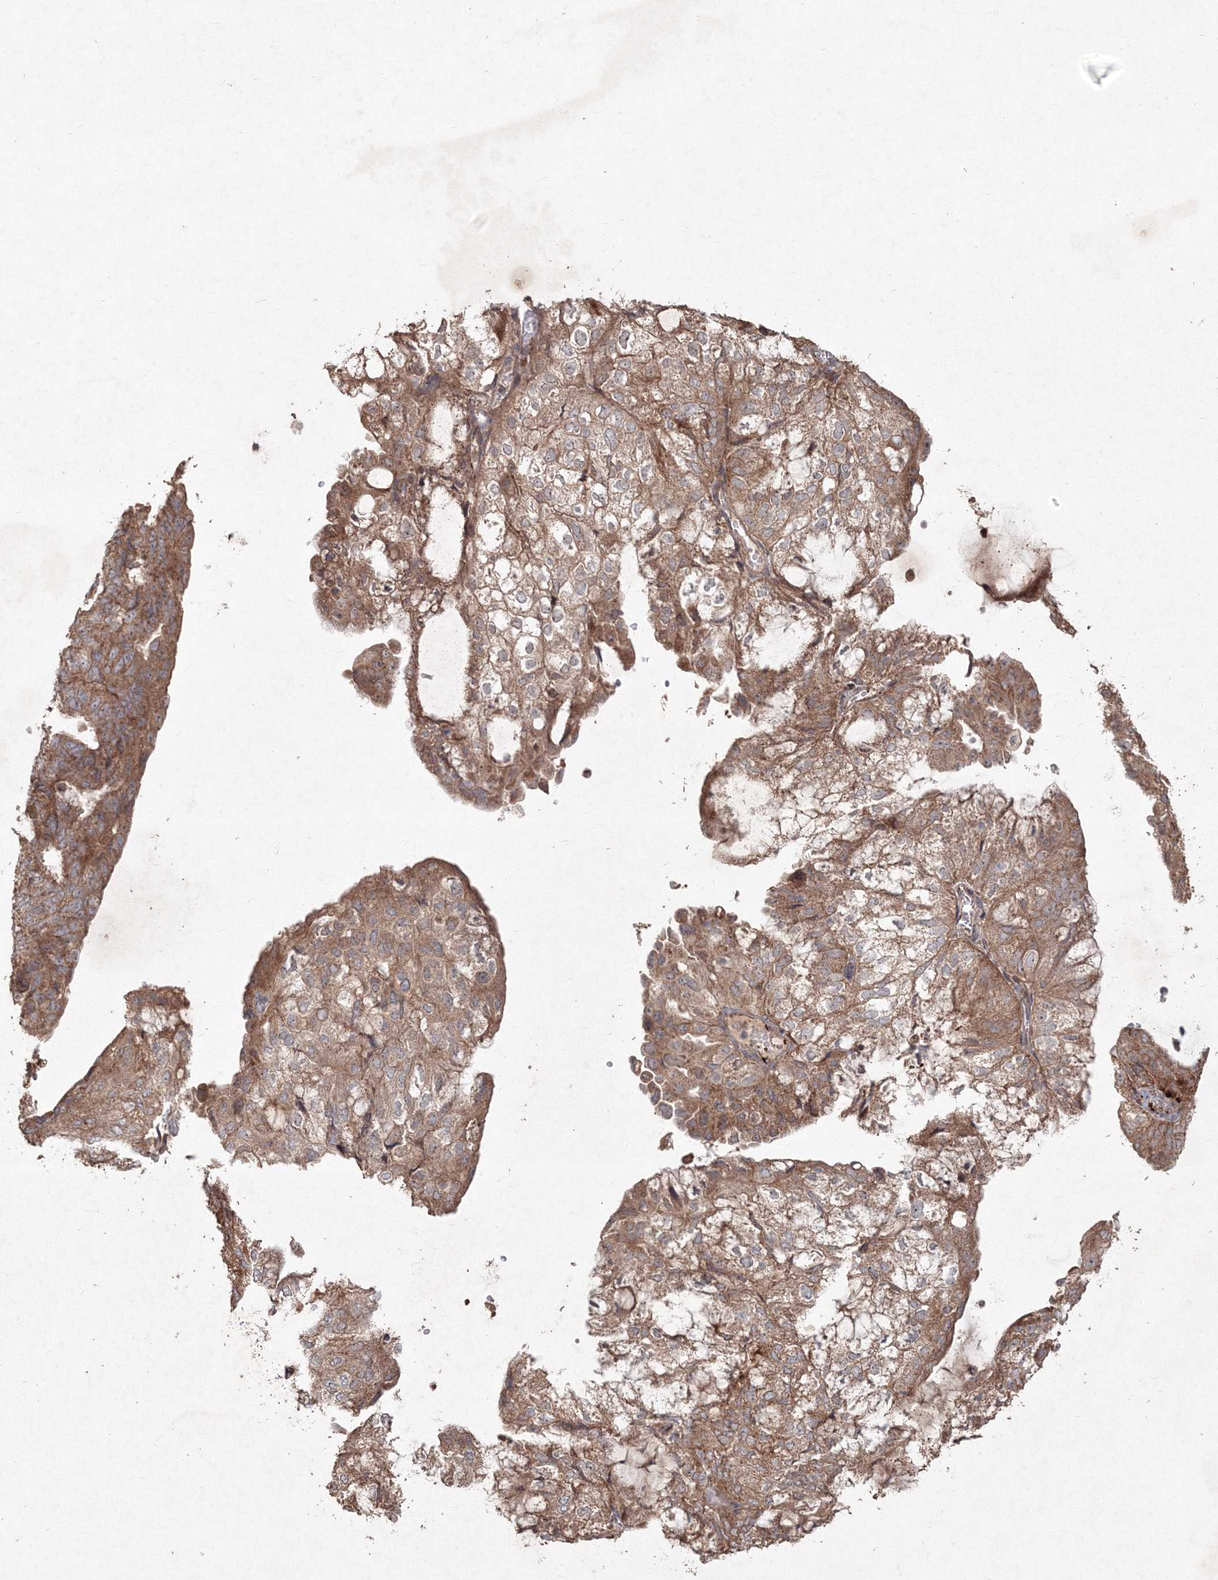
{"staining": {"intensity": "moderate", "quantity": ">75%", "location": "cytoplasmic/membranous"}, "tissue": "endometrial cancer", "cell_type": "Tumor cells", "image_type": "cancer", "snomed": [{"axis": "morphology", "description": "Adenocarcinoma, NOS"}, {"axis": "topography", "description": "Endometrium"}], "caption": "Adenocarcinoma (endometrial) stained with DAB IHC demonstrates medium levels of moderate cytoplasmic/membranous positivity in about >75% of tumor cells.", "gene": "ANAPC16", "patient": {"sex": "female", "age": 81}}